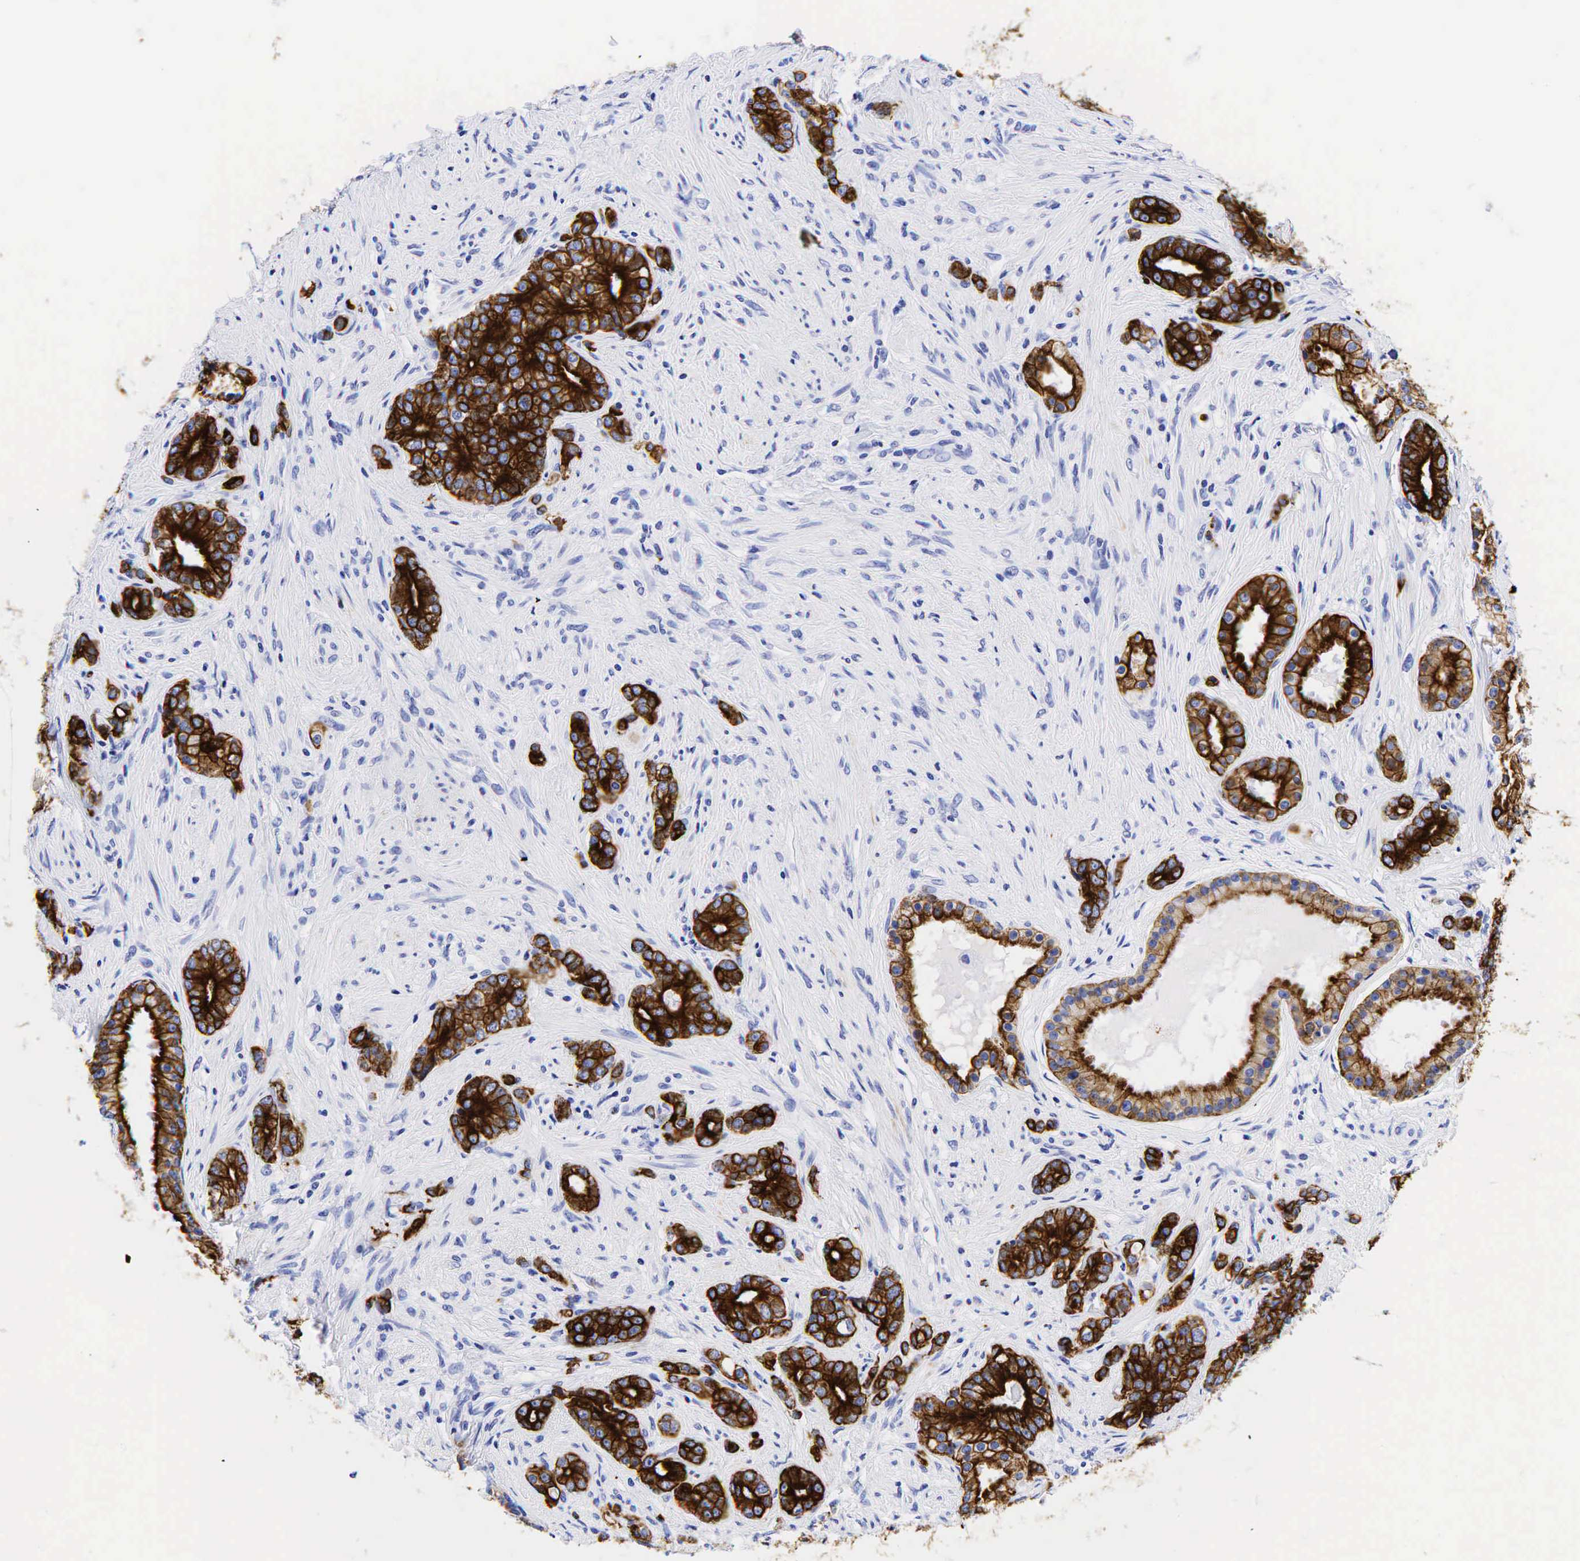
{"staining": {"intensity": "strong", "quantity": ">75%", "location": "cytoplasmic/membranous"}, "tissue": "prostate cancer", "cell_type": "Tumor cells", "image_type": "cancer", "snomed": [{"axis": "morphology", "description": "Adenocarcinoma, Medium grade"}, {"axis": "topography", "description": "Prostate"}], "caption": "Immunohistochemical staining of human adenocarcinoma (medium-grade) (prostate) reveals strong cytoplasmic/membranous protein staining in approximately >75% of tumor cells.", "gene": "KRT18", "patient": {"sex": "male", "age": 59}}